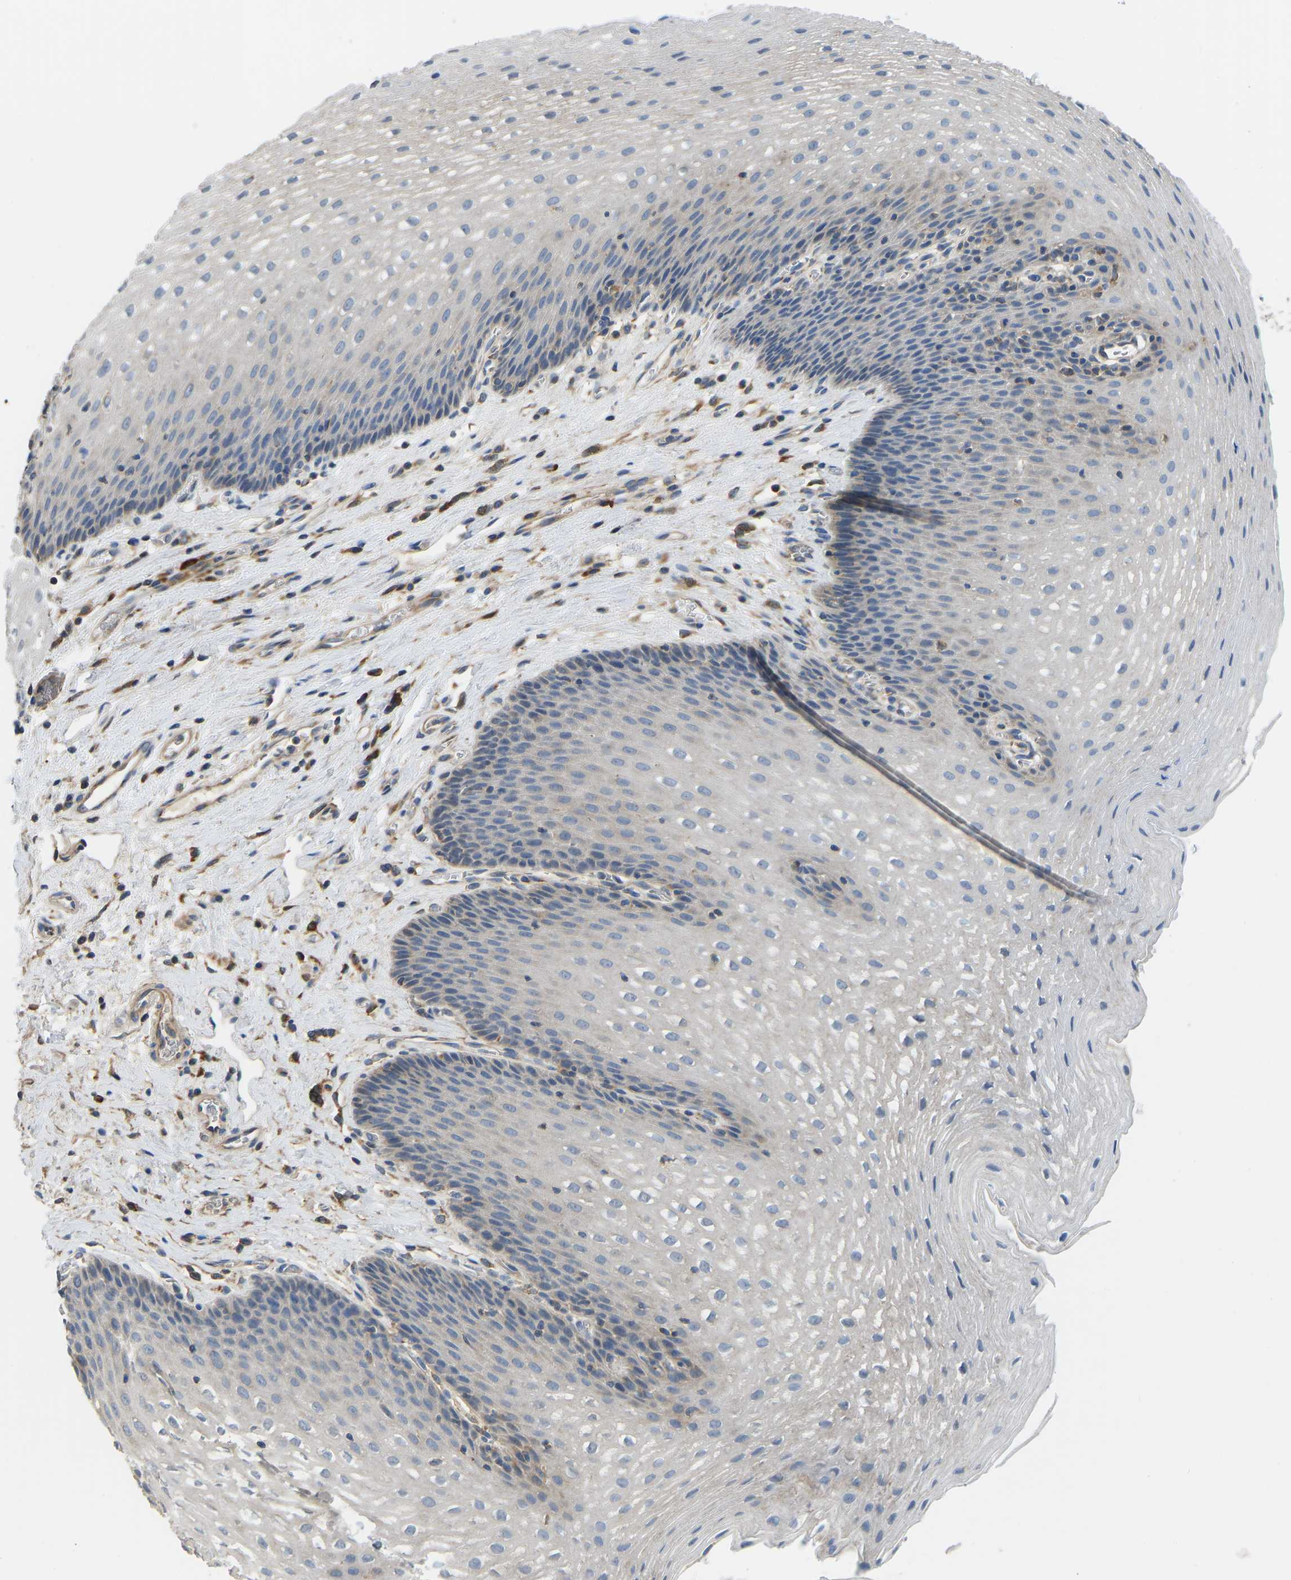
{"staining": {"intensity": "moderate", "quantity": "<25%", "location": "cytoplasmic/membranous"}, "tissue": "esophagus", "cell_type": "Squamous epithelial cells", "image_type": "normal", "snomed": [{"axis": "morphology", "description": "Normal tissue, NOS"}, {"axis": "topography", "description": "Esophagus"}], "caption": "Squamous epithelial cells reveal moderate cytoplasmic/membranous staining in about <25% of cells in normal esophagus. (DAB = brown stain, brightfield microscopy at high magnification).", "gene": "RBP1", "patient": {"sex": "male", "age": 48}}